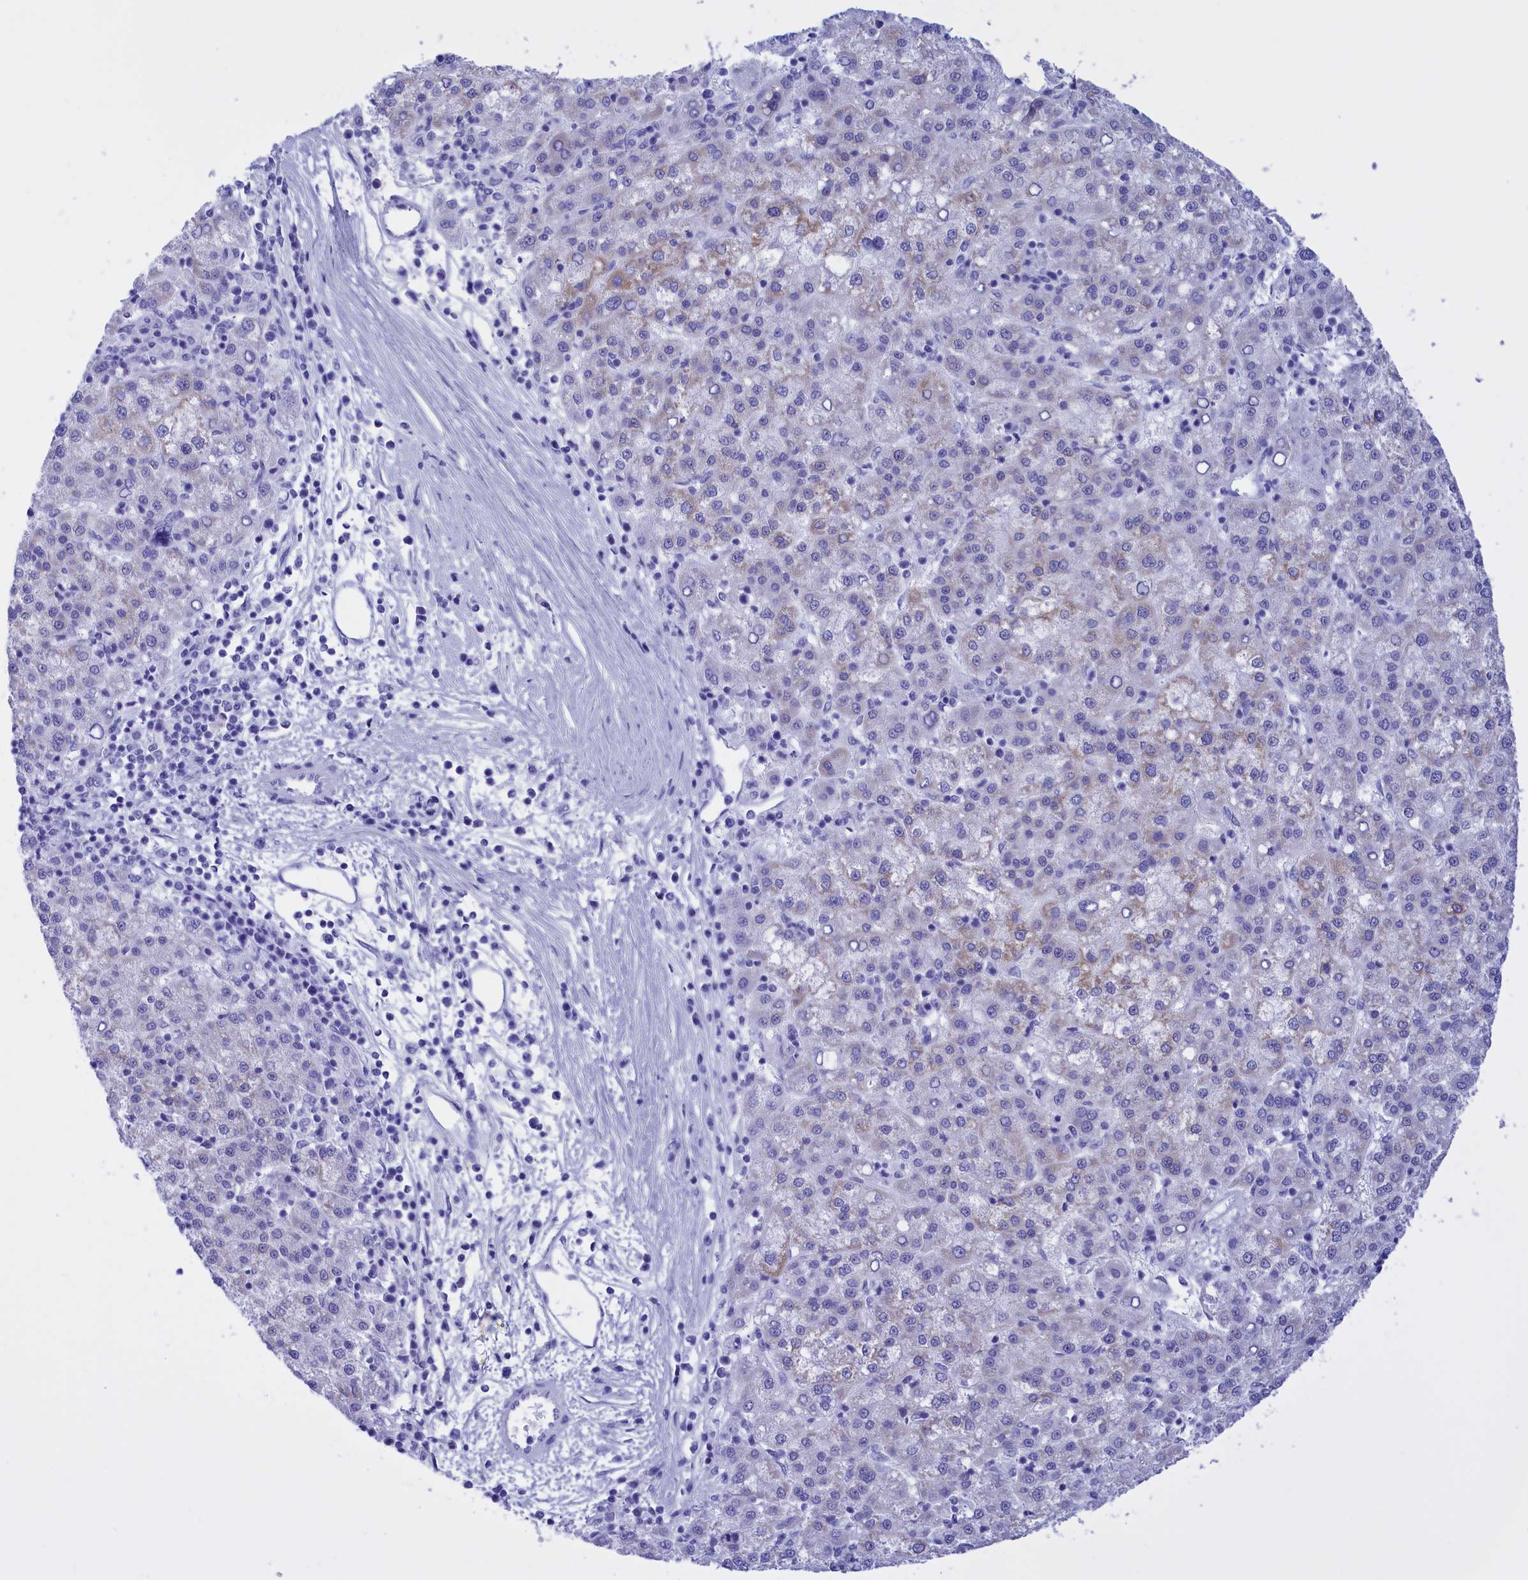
{"staining": {"intensity": "weak", "quantity": "25%-75%", "location": "cytoplasmic/membranous"}, "tissue": "liver cancer", "cell_type": "Tumor cells", "image_type": "cancer", "snomed": [{"axis": "morphology", "description": "Carcinoma, Hepatocellular, NOS"}, {"axis": "topography", "description": "Liver"}], "caption": "Weak cytoplasmic/membranous protein staining is appreciated in about 25%-75% of tumor cells in liver cancer.", "gene": "BRI3", "patient": {"sex": "female", "age": 58}}